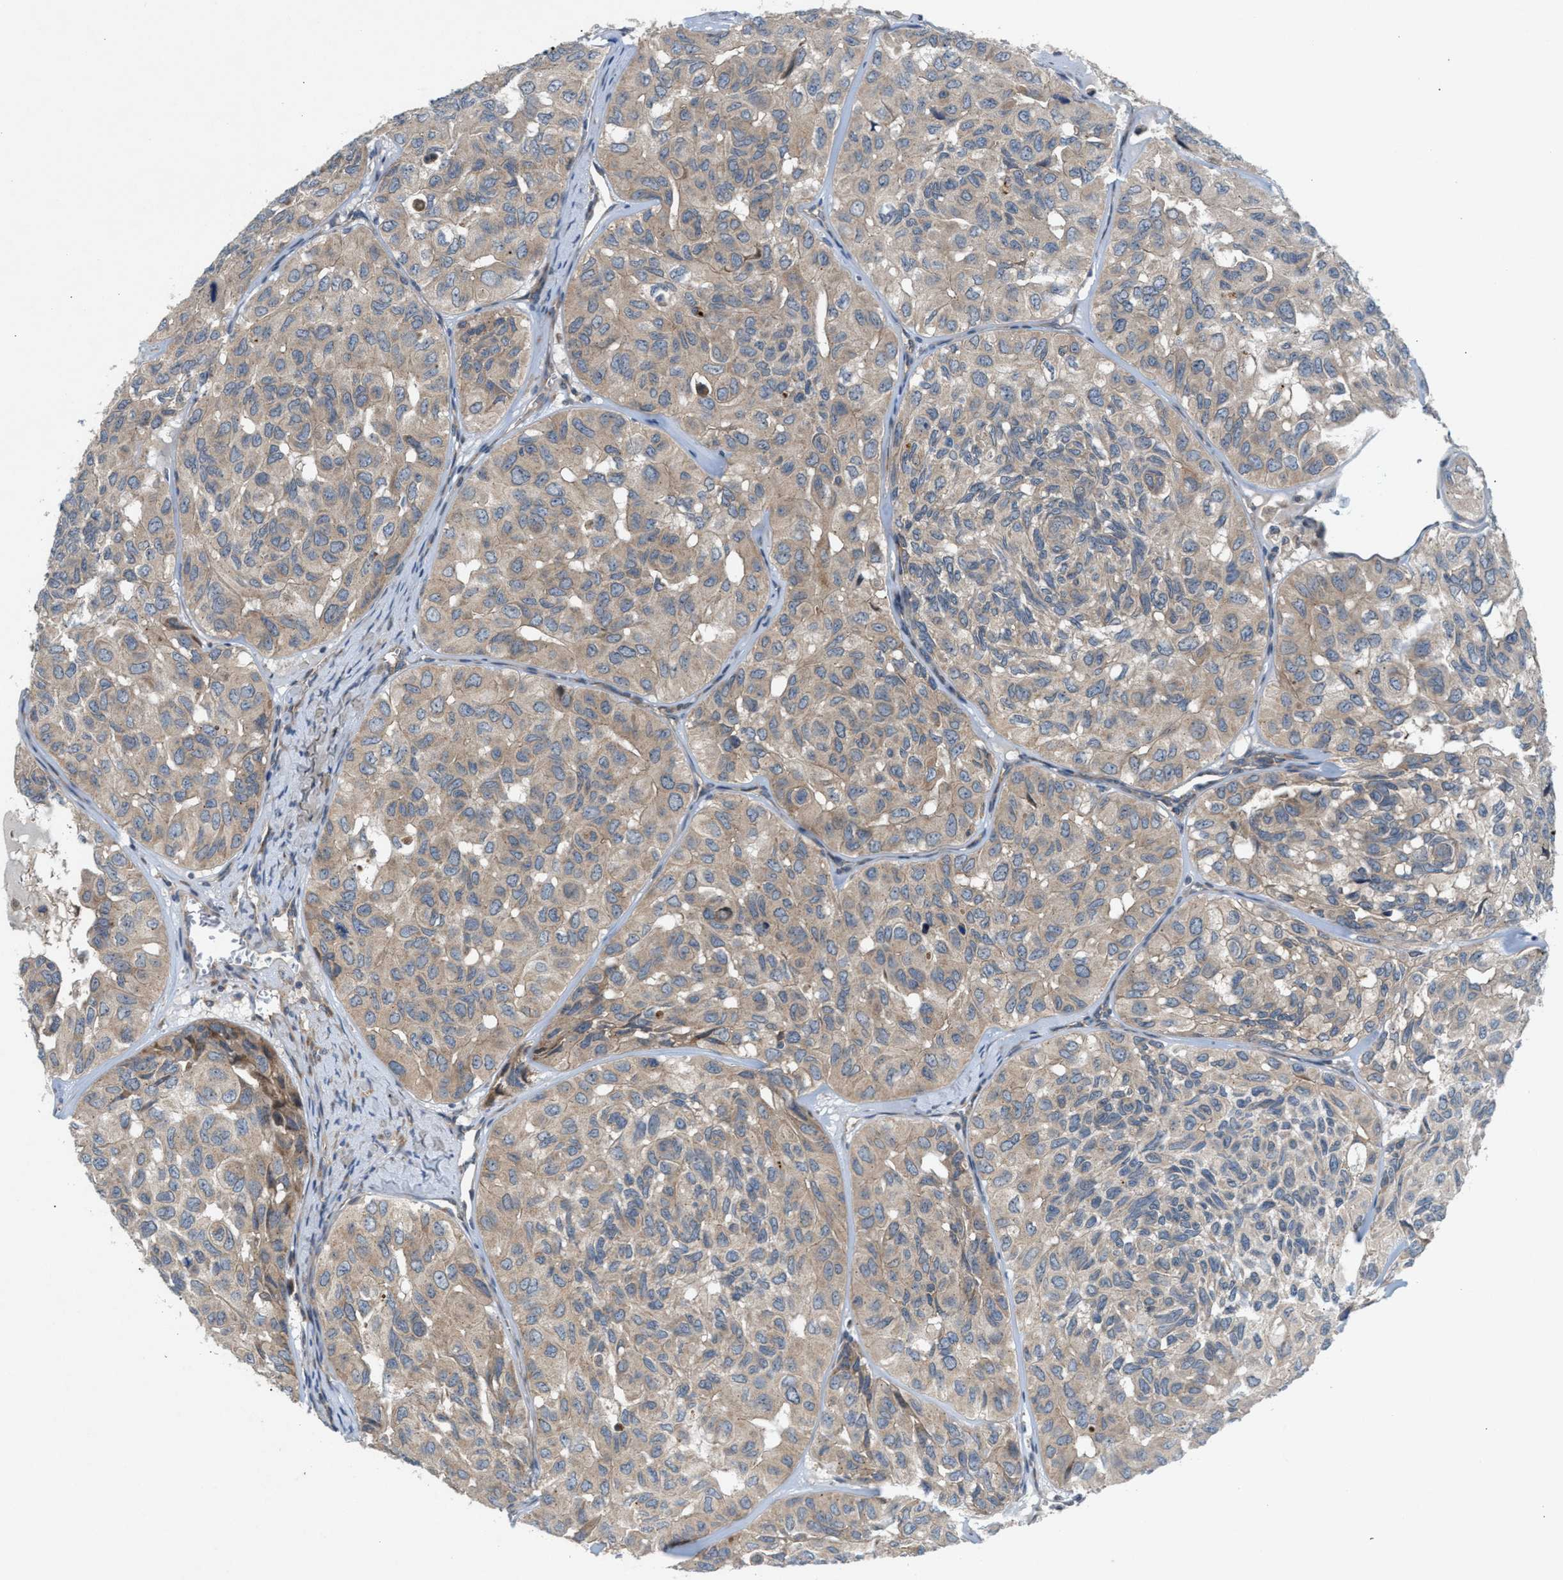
{"staining": {"intensity": "weak", "quantity": ">75%", "location": "cytoplasmic/membranous"}, "tissue": "head and neck cancer", "cell_type": "Tumor cells", "image_type": "cancer", "snomed": [{"axis": "morphology", "description": "Adenocarcinoma, NOS"}, {"axis": "topography", "description": "Salivary gland, NOS"}, {"axis": "topography", "description": "Head-Neck"}], "caption": "Head and neck cancer (adenocarcinoma) was stained to show a protein in brown. There is low levels of weak cytoplasmic/membranous positivity in approximately >75% of tumor cells. Nuclei are stained in blue.", "gene": "CYB5D1", "patient": {"sex": "female", "age": 76}}